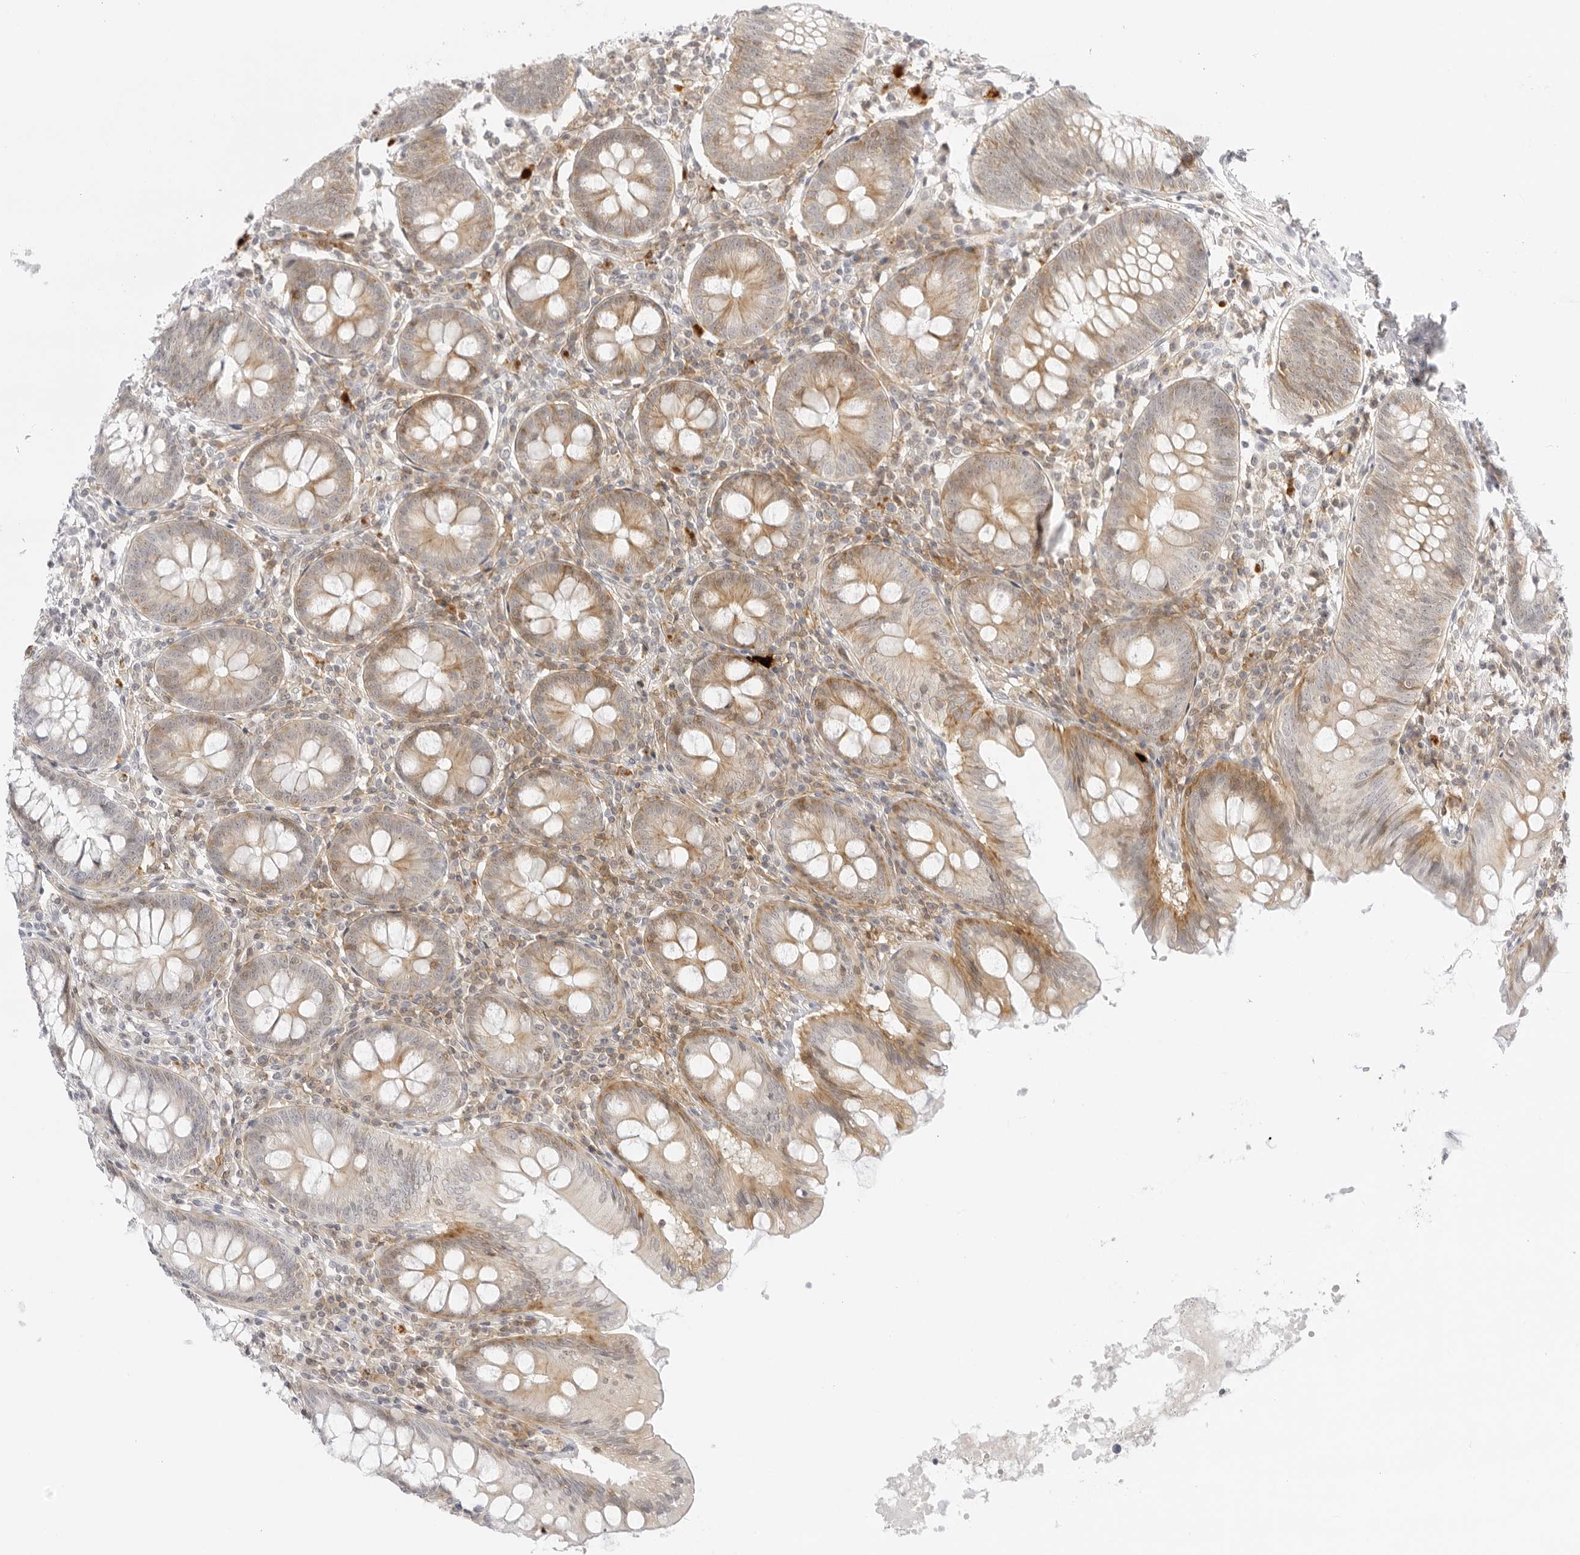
{"staining": {"intensity": "moderate", "quantity": "25%-75%", "location": "cytoplasmic/membranous"}, "tissue": "appendix", "cell_type": "Glandular cells", "image_type": "normal", "snomed": [{"axis": "morphology", "description": "Normal tissue, NOS"}, {"axis": "topography", "description": "Appendix"}], "caption": "DAB (3,3'-diaminobenzidine) immunohistochemical staining of benign appendix reveals moderate cytoplasmic/membranous protein expression in about 25%-75% of glandular cells. Immunohistochemistry (ihc) stains the protein in brown and the nuclei are stained blue.", "gene": "TNFRSF14", "patient": {"sex": "female", "age": 54}}